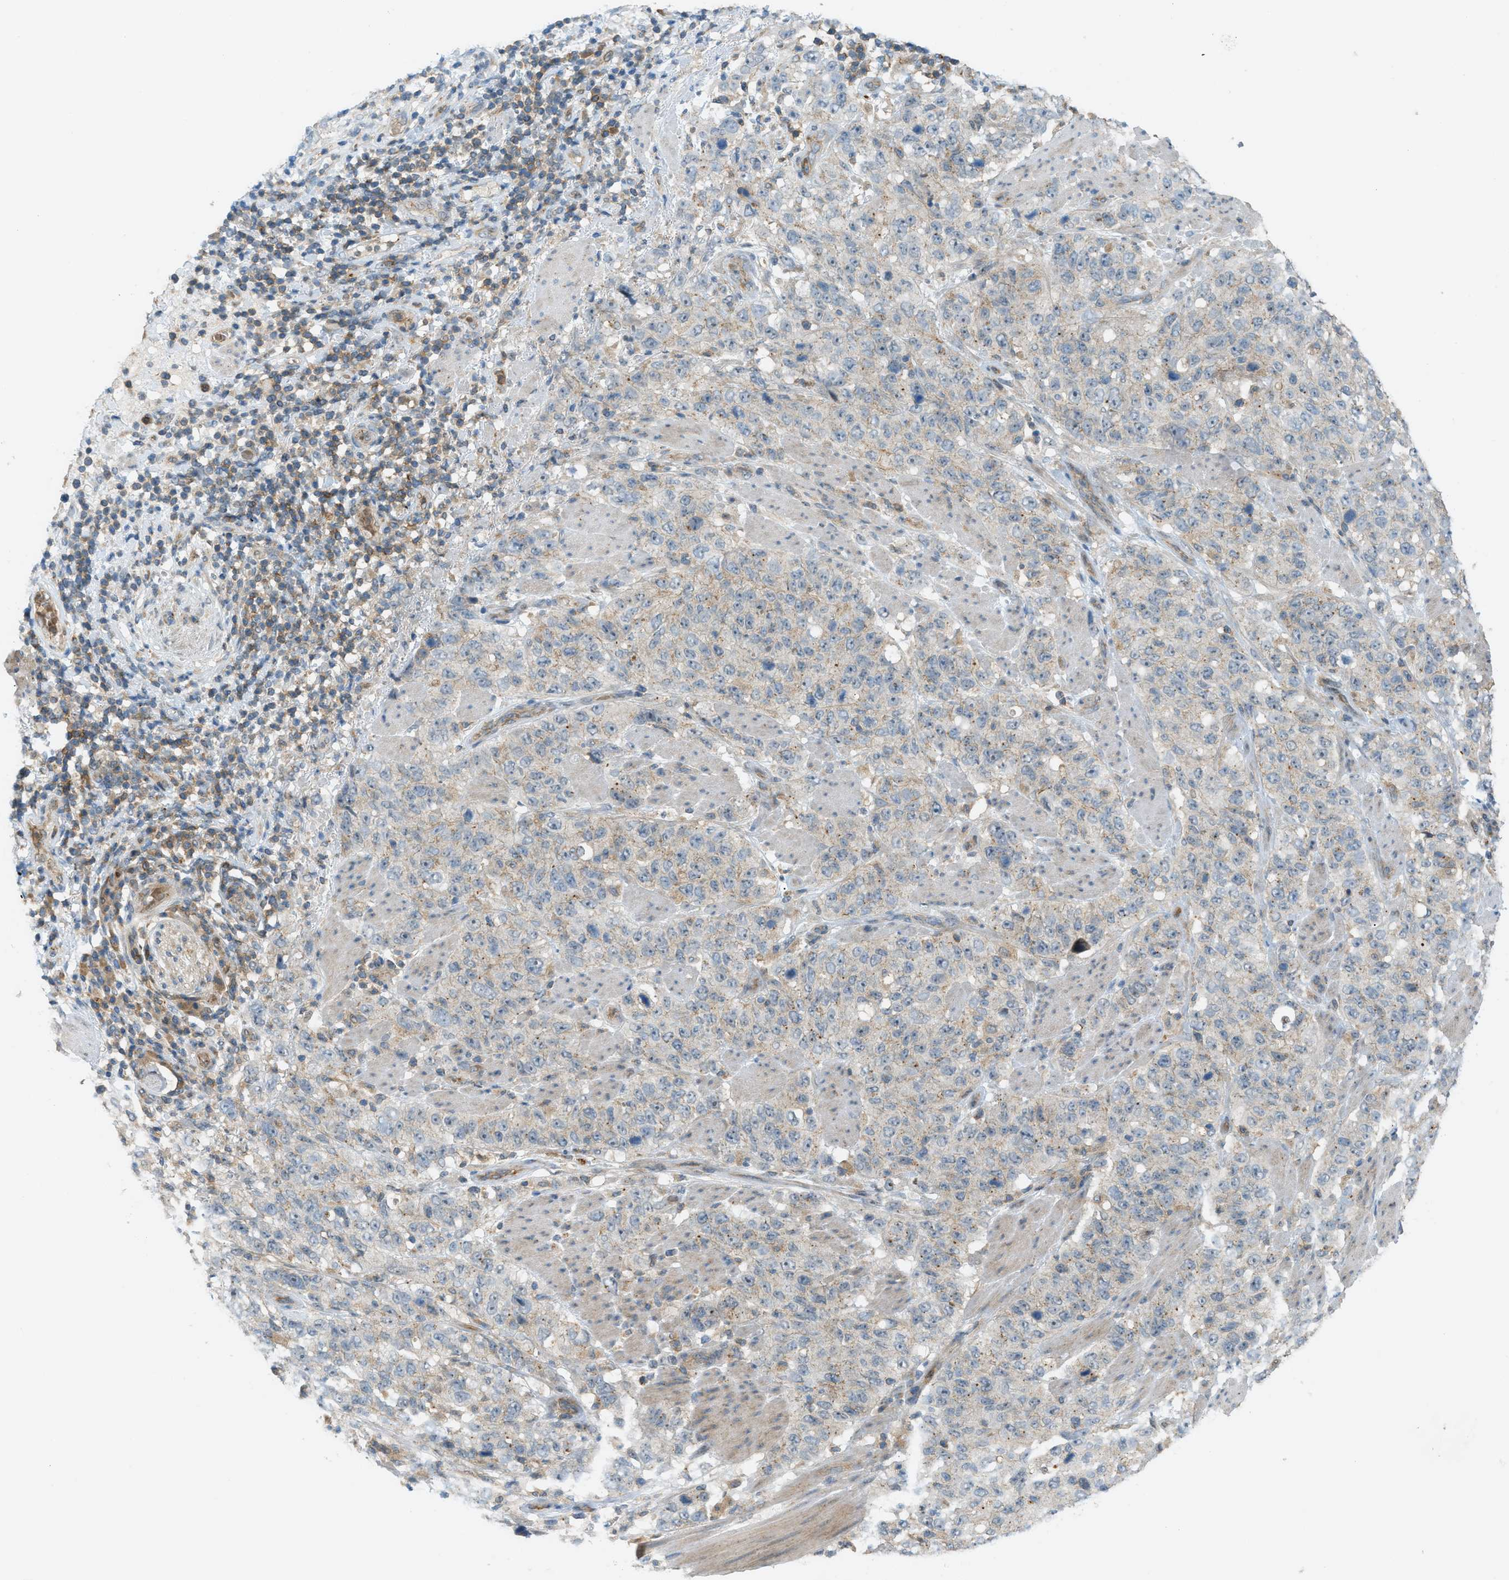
{"staining": {"intensity": "weak", "quantity": "25%-75%", "location": "cytoplasmic/membranous"}, "tissue": "stomach cancer", "cell_type": "Tumor cells", "image_type": "cancer", "snomed": [{"axis": "morphology", "description": "Adenocarcinoma, NOS"}, {"axis": "topography", "description": "Stomach"}], "caption": "Protein expression analysis of human stomach cancer (adenocarcinoma) reveals weak cytoplasmic/membranous staining in approximately 25%-75% of tumor cells. The staining is performed using DAB brown chromogen to label protein expression. The nuclei are counter-stained blue using hematoxylin.", "gene": "GRK6", "patient": {"sex": "male", "age": 48}}